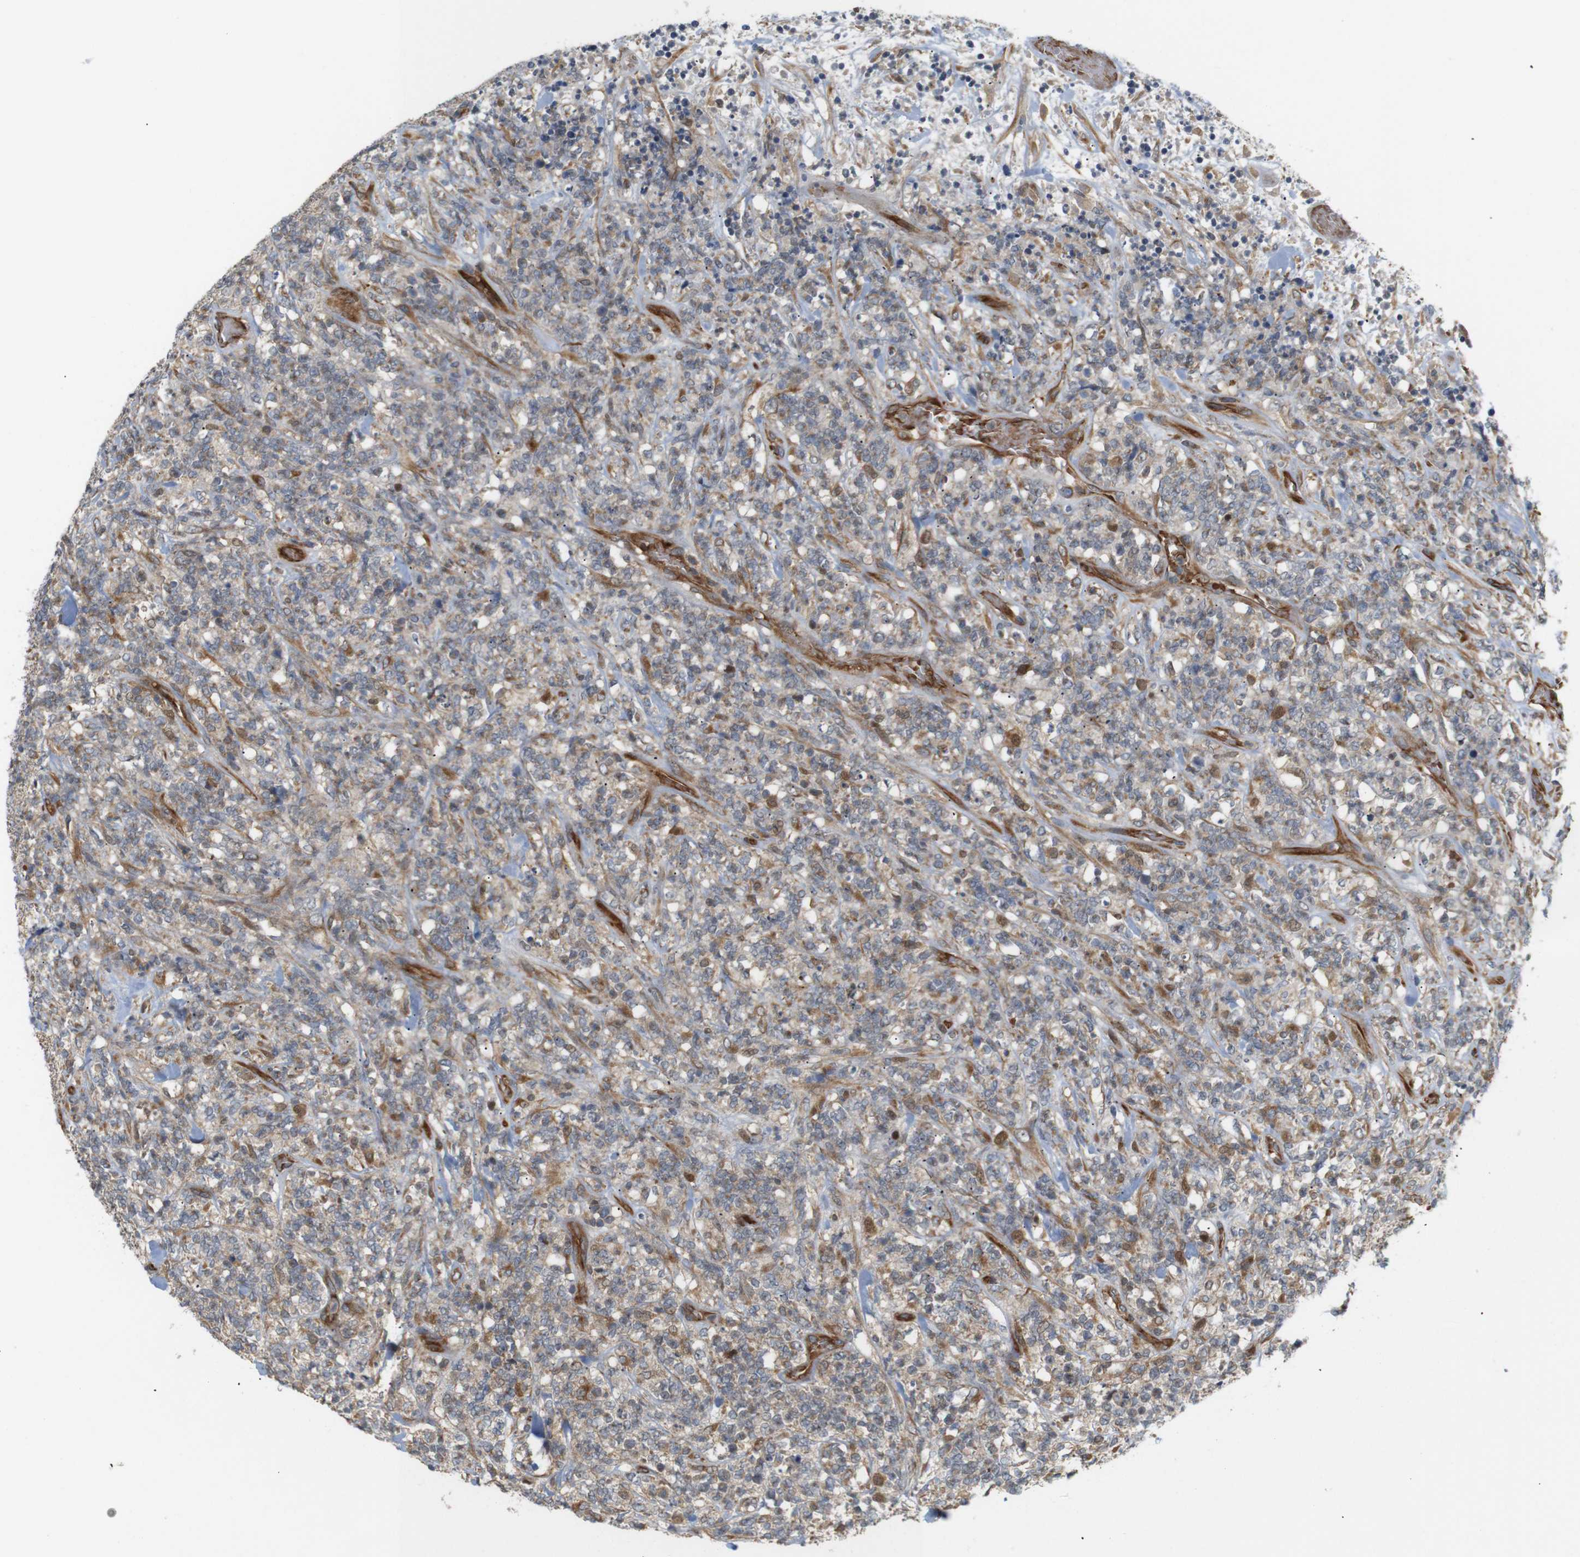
{"staining": {"intensity": "weak", "quantity": ">75%", "location": "cytoplasmic/membranous"}, "tissue": "lymphoma", "cell_type": "Tumor cells", "image_type": "cancer", "snomed": [{"axis": "morphology", "description": "Malignant lymphoma, non-Hodgkin's type, High grade"}, {"axis": "topography", "description": "Soft tissue"}], "caption": "Immunohistochemistry histopathology image of human lymphoma stained for a protein (brown), which shows low levels of weak cytoplasmic/membranous staining in approximately >75% of tumor cells.", "gene": "RPTOR", "patient": {"sex": "male", "age": 18}}